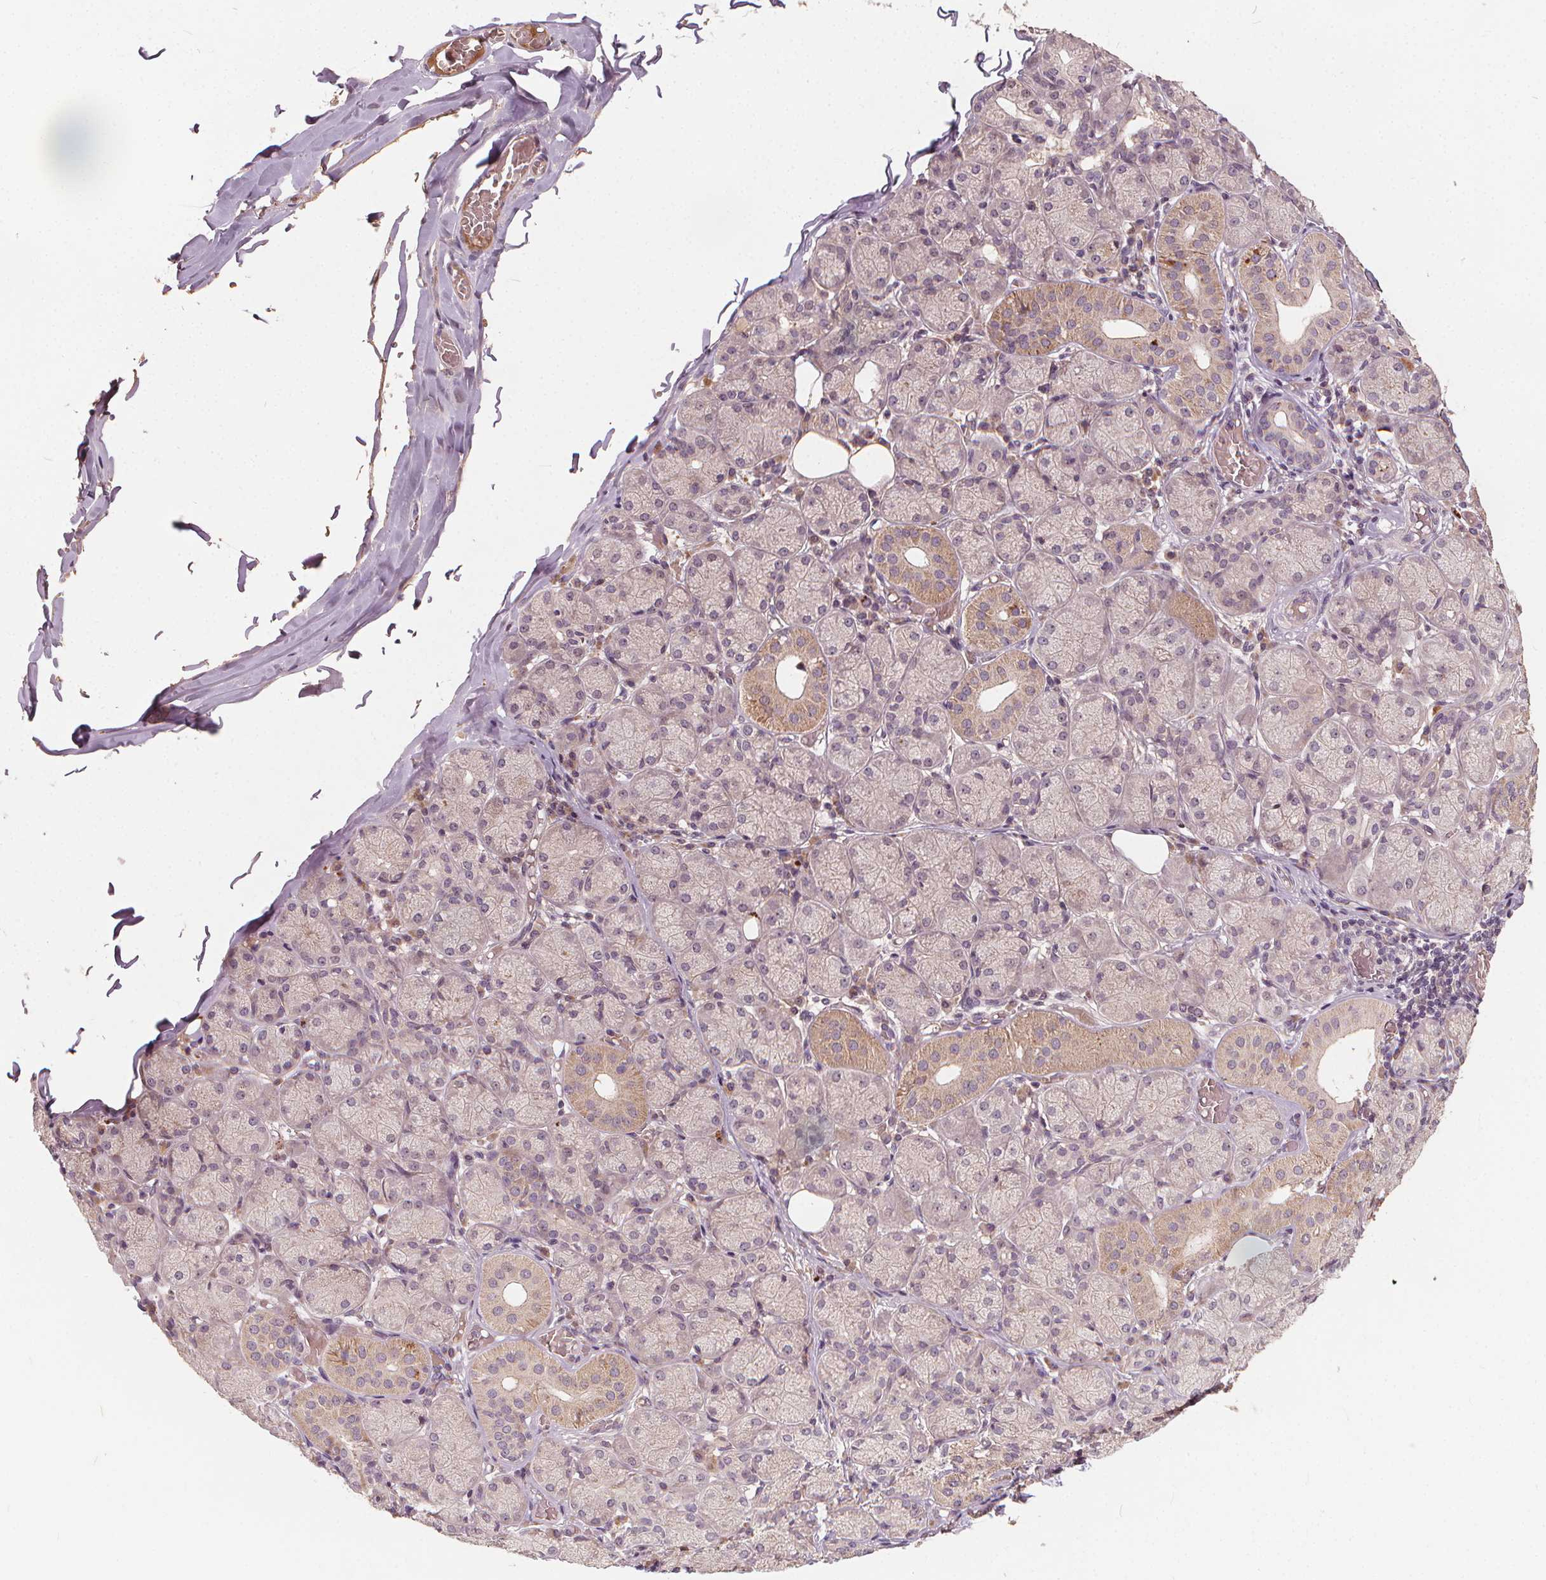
{"staining": {"intensity": "moderate", "quantity": "<25%", "location": "cytoplasmic/membranous"}, "tissue": "salivary gland", "cell_type": "Glandular cells", "image_type": "normal", "snomed": [{"axis": "morphology", "description": "Normal tissue, NOS"}, {"axis": "topography", "description": "Salivary gland"}, {"axis": "topography", "description": "Peripheral nerve tissue"}], "caption": "The image exhibits immunohistochemical staining of benign salivary gland. There is moderate cytoplasmic/membranous positivity is seen in approximately <25% of glandular cells.", "gene": "IPO13", "patient": {"sex": "female", "age": 24}}